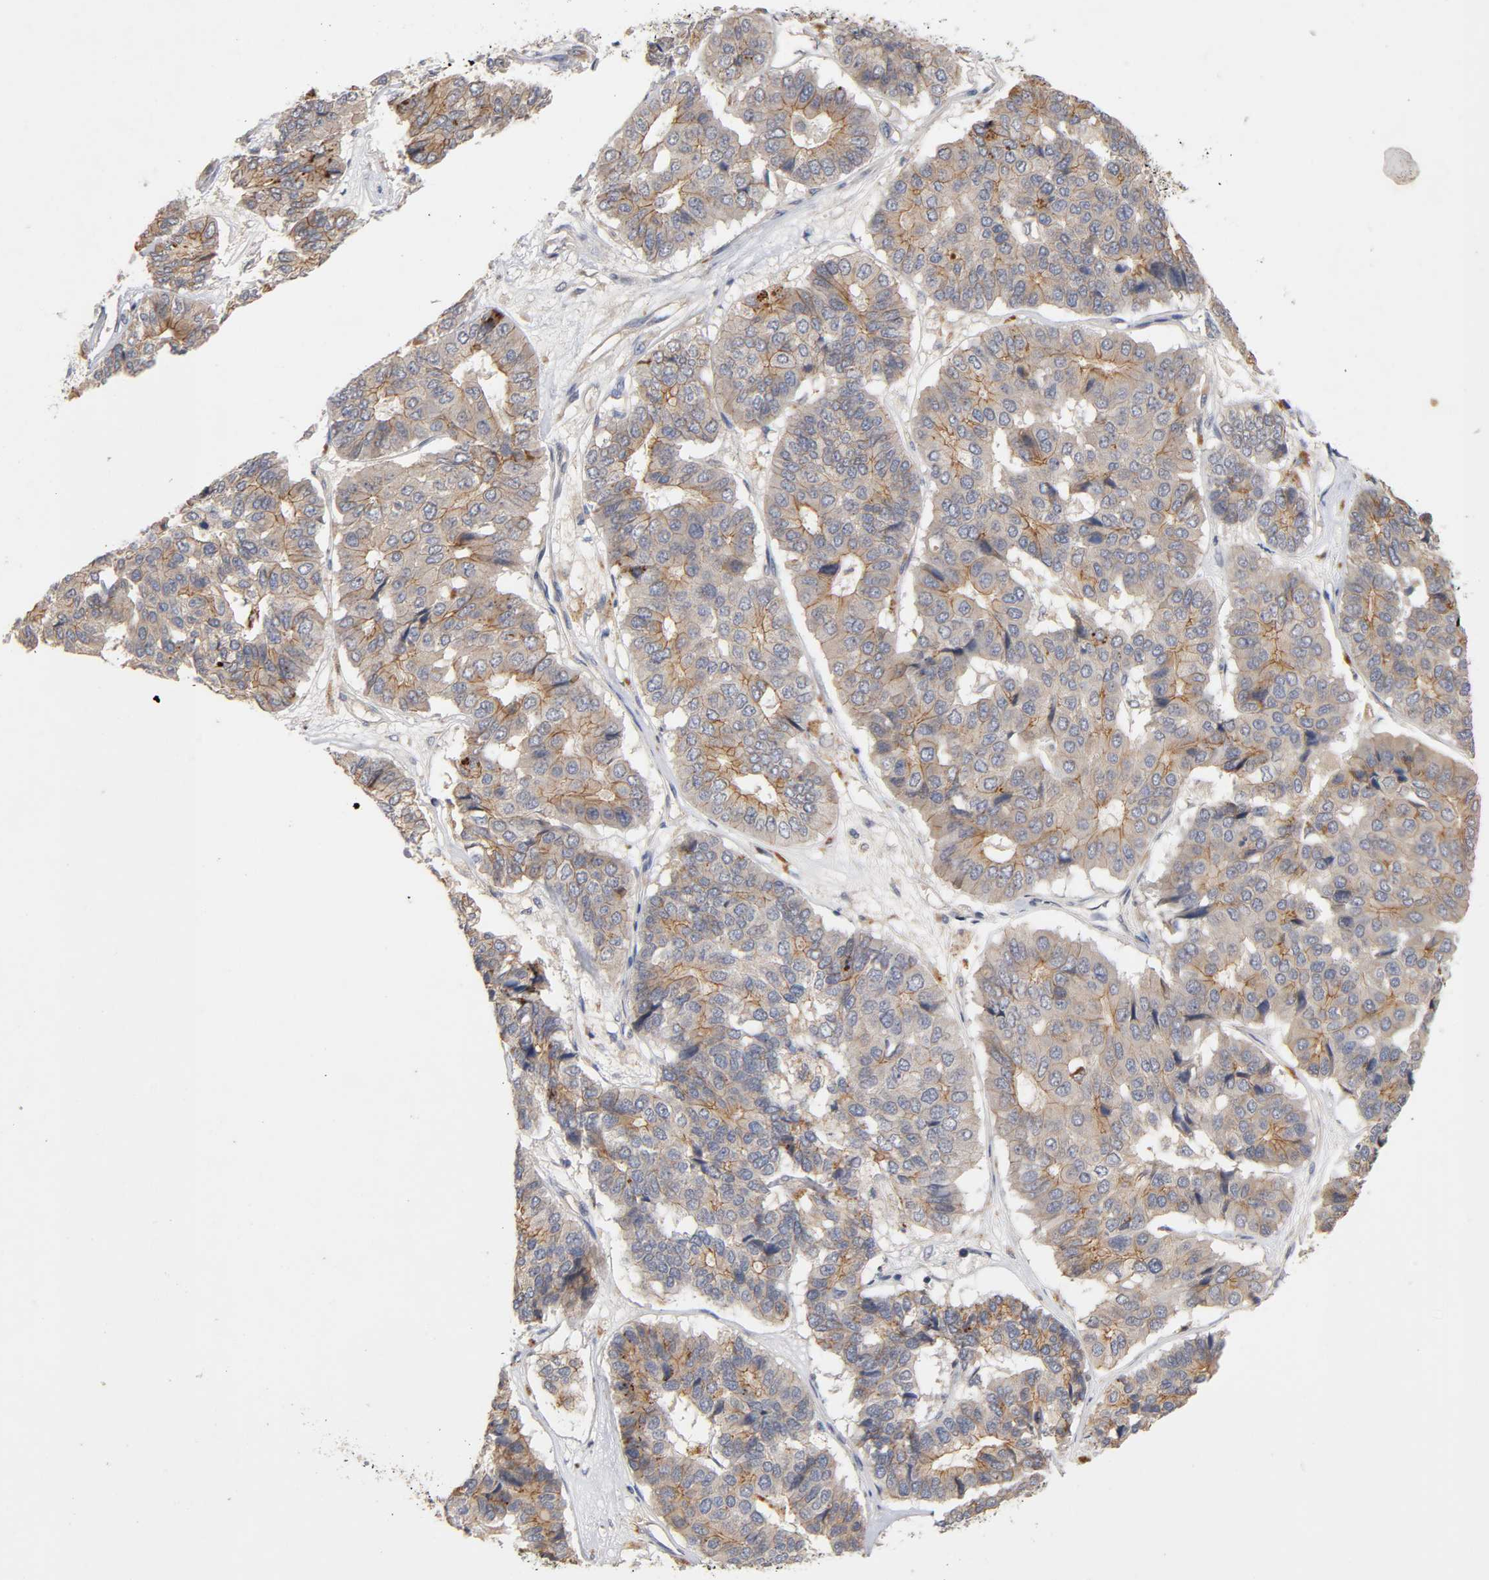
{"staining": {"intensity": "moderate", "quantity": ">75%", "location": "cytoplasmic/membranous"}, "tissue": "pancreatic cancer", "cell_type": "Tumor cells", "image_type": "cancer", "snomed": [{"axis": "morphology", "description": "Adenocarcinoma, NOS"}, {"axis": "topography", "description": "Pancreas"}], "caption": "This photomicrograph displays pancreatic adenocarcinoma stained with immunohistochemistry to label a protein in brown. The cytoplasmic/membranous of tumor cells show moderate positivity for the protein. Nuclei are counter-stained blue.", "gene": "PDZD11", "patient": {"sex": "male", "age": 50}}